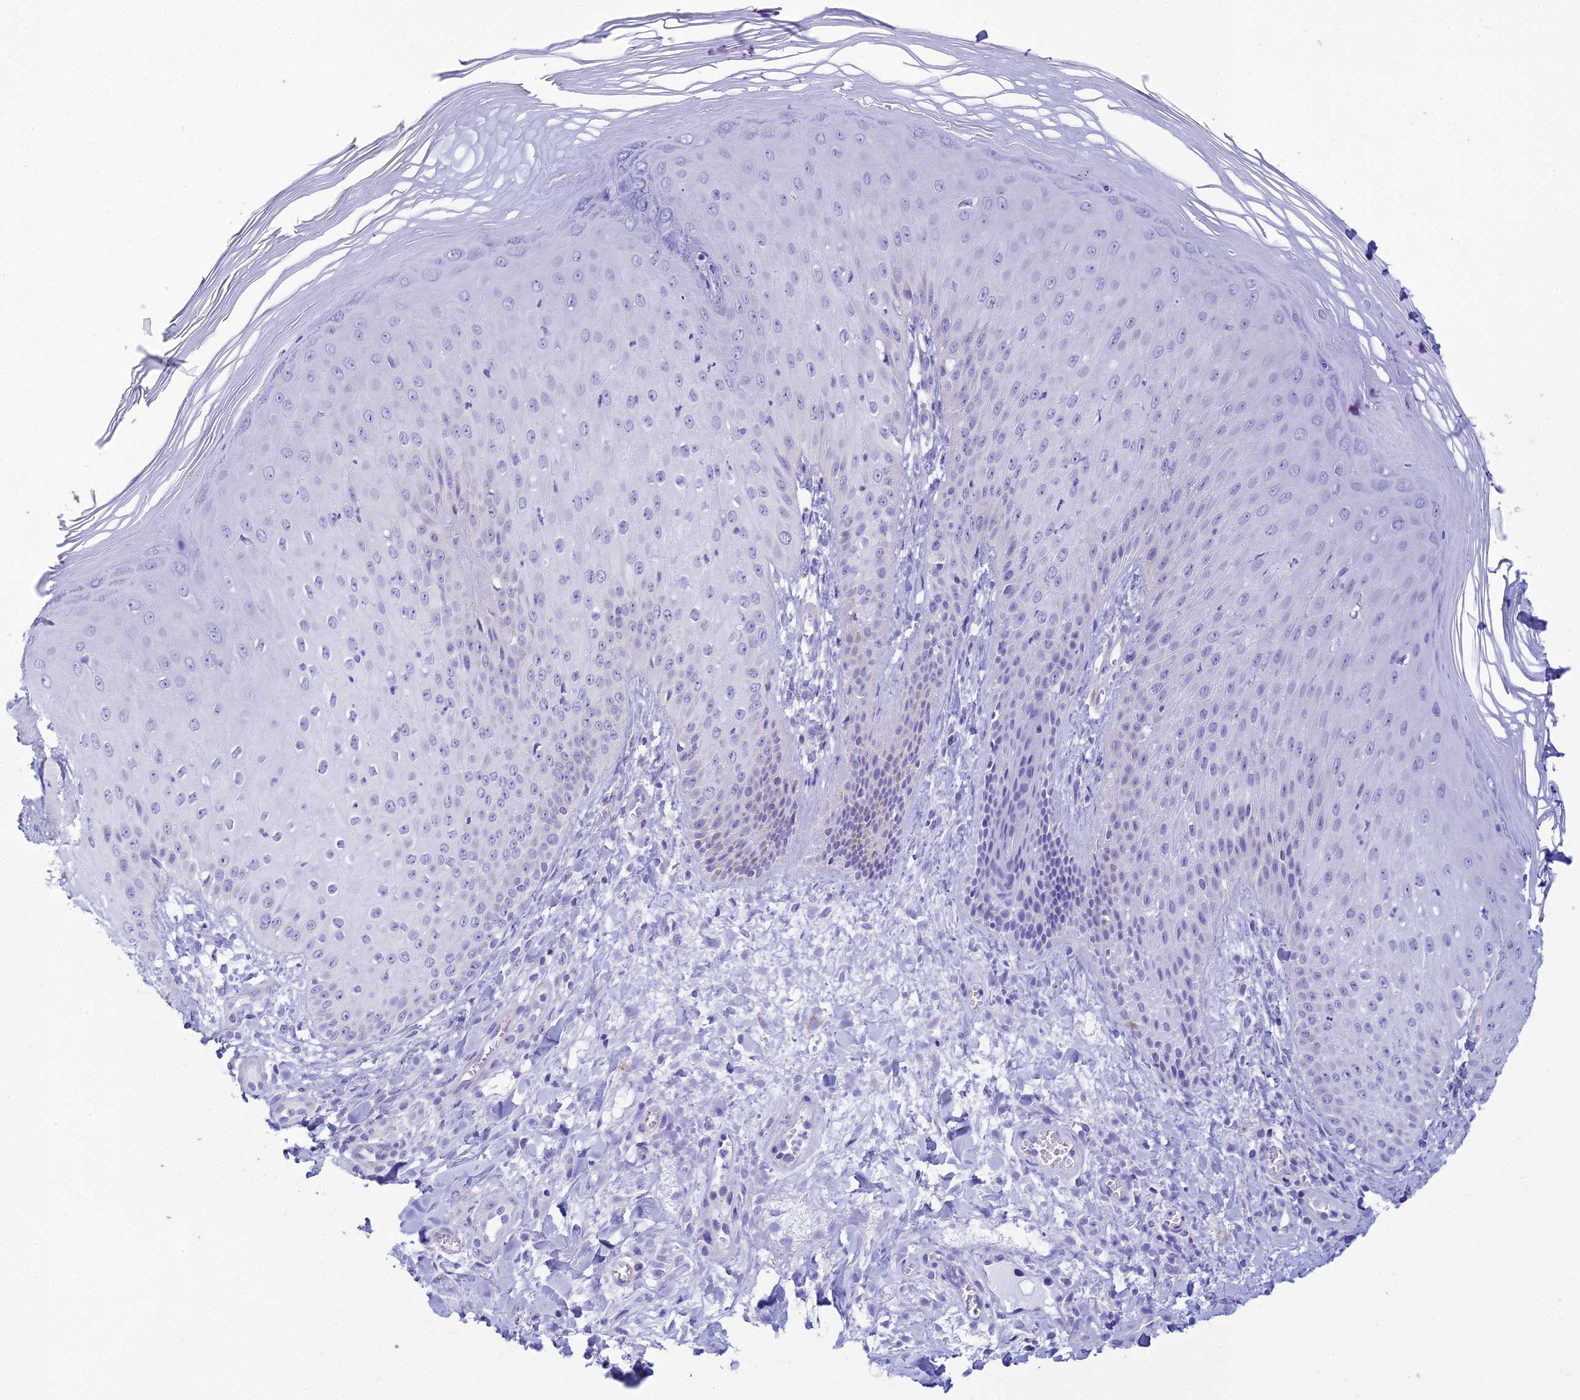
{"staining": {"intensity": "negative", "quantity": "none", "location": "none"}, "tissue": "skin", "cell_type": "Epidermal cells", "image_type": "normal", "snomed": [{"axis": "morphology", "description": "Normal tissue, NOS"}, {"axis": "morphology", "description": "Inflammation, NOS"}, {"axis": "topography", "description": "Soft tissue"}, {"axis": "topography", "description": "Anal"}], "caption": "A micrograph of human skin is negative for staining in epidermal cells.", "gene": "FBXW4", "patient": {"sex": "female", "age": 15}}